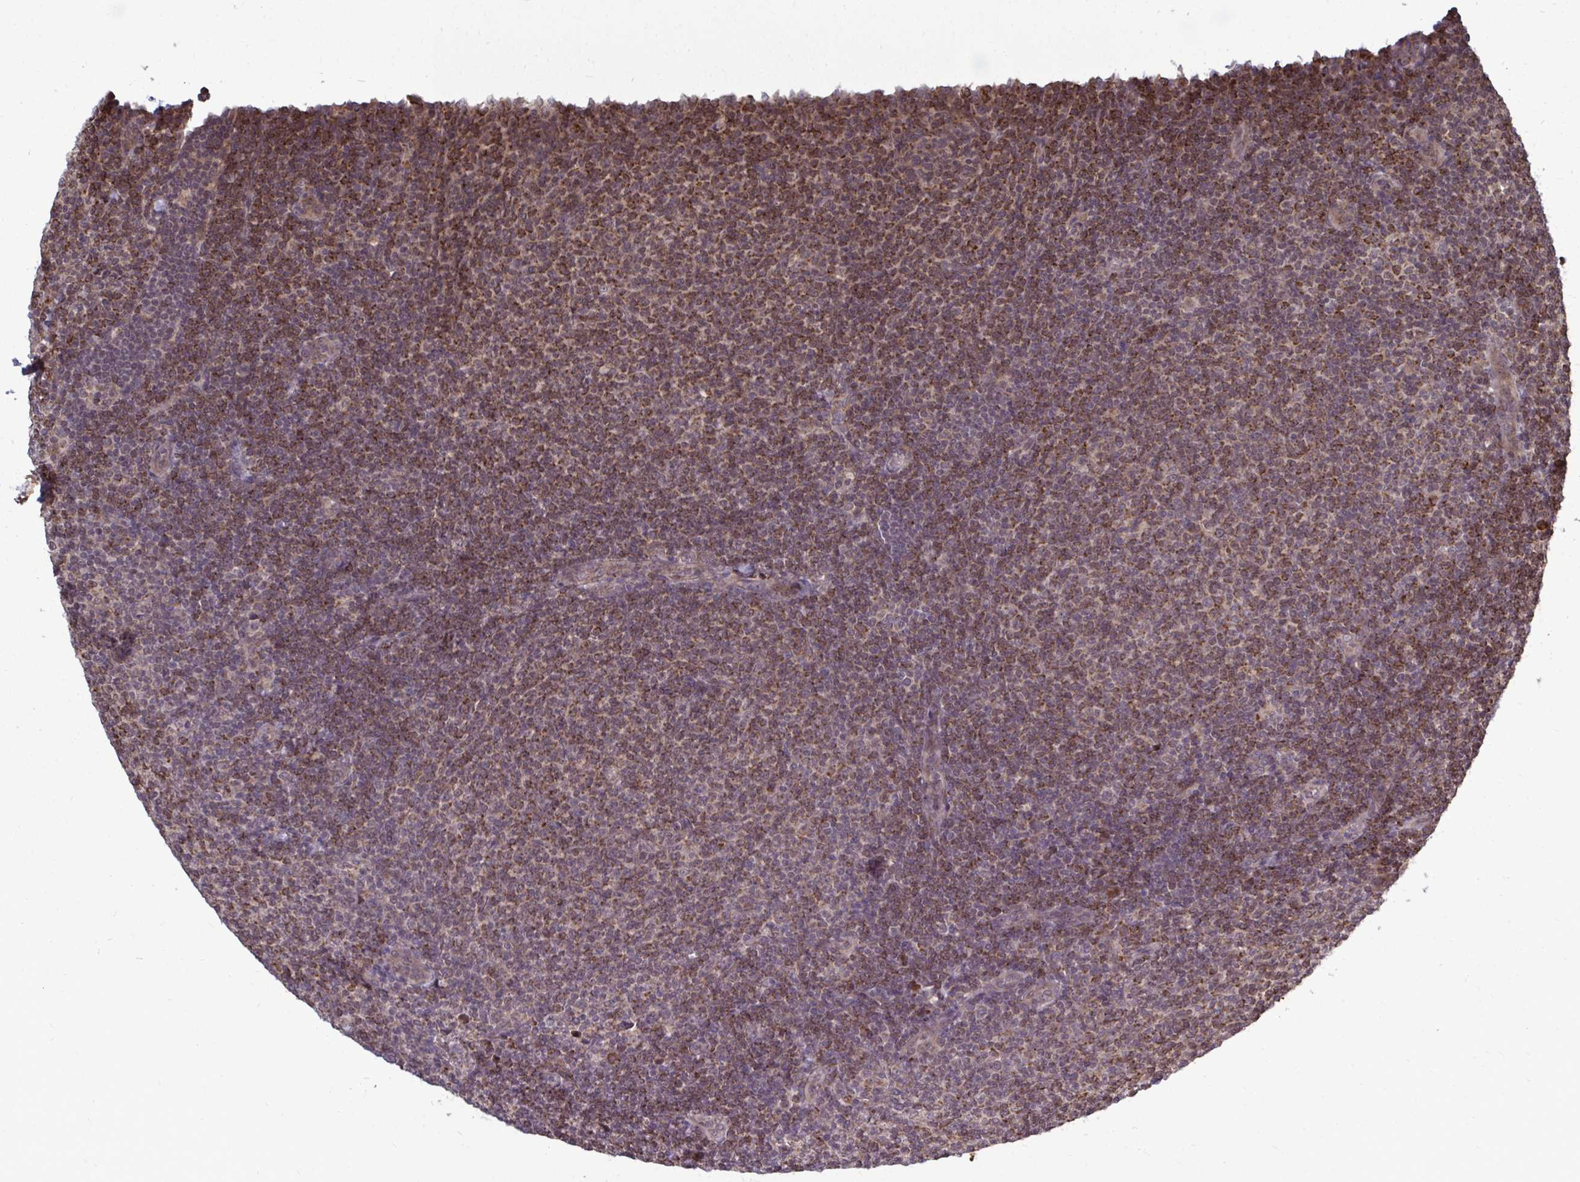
{"staining": {"intensity": "moderate", "quantity": "25%-75%", "location": "cytoplasmic/membranous"}, "tissue": "lymphoma", "cell_type": "Tumor cells", "image_type": "cancer", "snomed": [{"axis": "morphology", "description": "Malignant lymphoma, non-Hodgkin's type, Low grade"}, {"axis": "topography", "description": "Lymph node"}], "caption": "A photomicrograph showing moderate cytoplasmic/membranous positivity in approximately 25%-75% of tumor cells in low-grade malignant lymphoma, non-Hodgkin's type, as visualized by brown immunohistochemical staining.", "gene": "FMR1", "patient": {"sex": "male", "age": 66}}